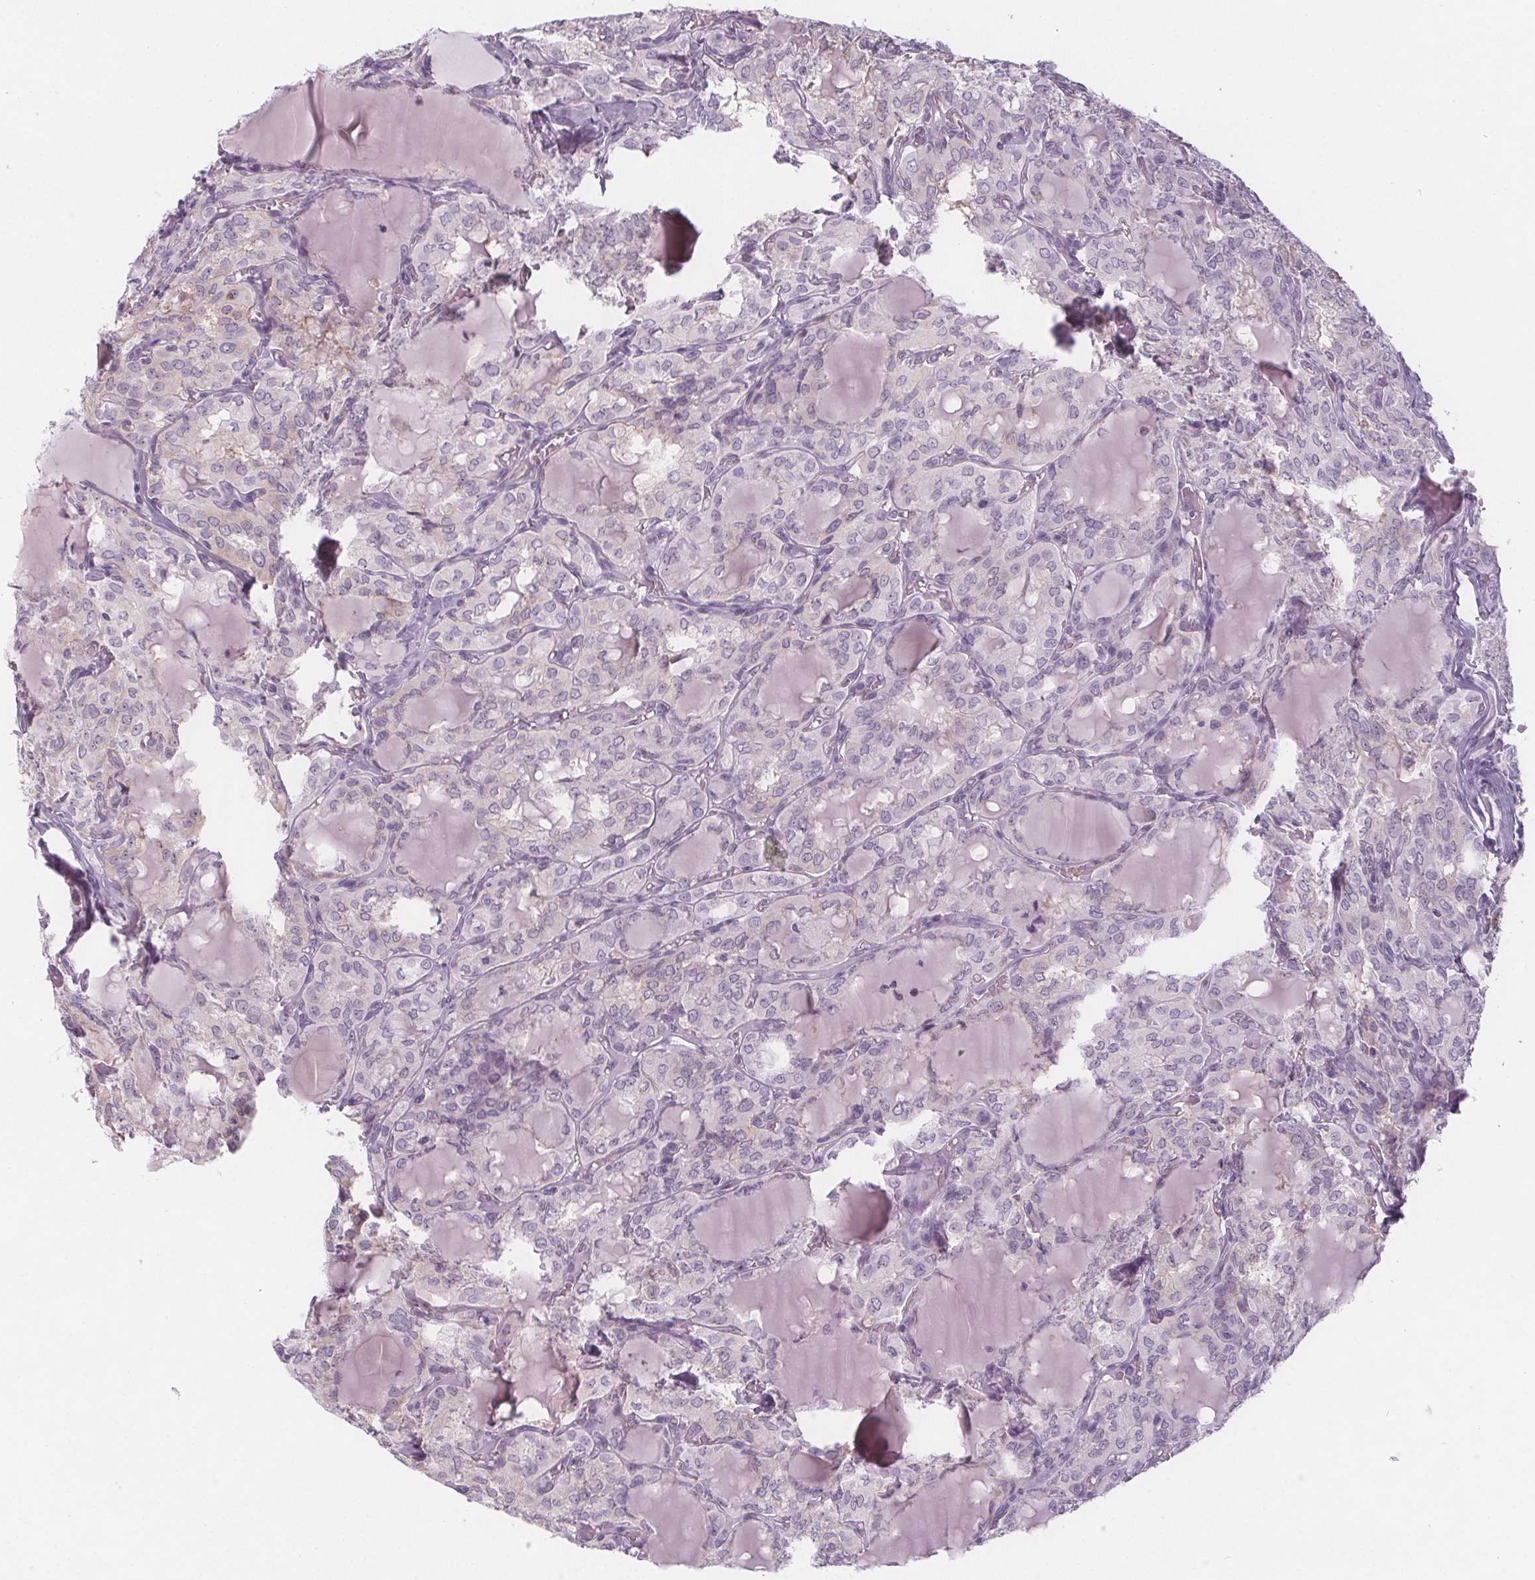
{"staining": {"intensity": "negative", "quantity": "none", "location": "none"}, "tissue": "thyroid cancer", "cell_type": "Tumor cells", "image_type": "cancer", "snomed": [{"axis": "morphology", "description": "Papillary adenocarcinoma, NOS"}, {"axis": "topography", "description": "Thyroid gland"}], "caption": "The micrograph shows no staining of tumor cells in papillary adenocarcinoma (thyroid).", "gene": "NOLC1", "patient": {"sex": "male", "age": 20}}